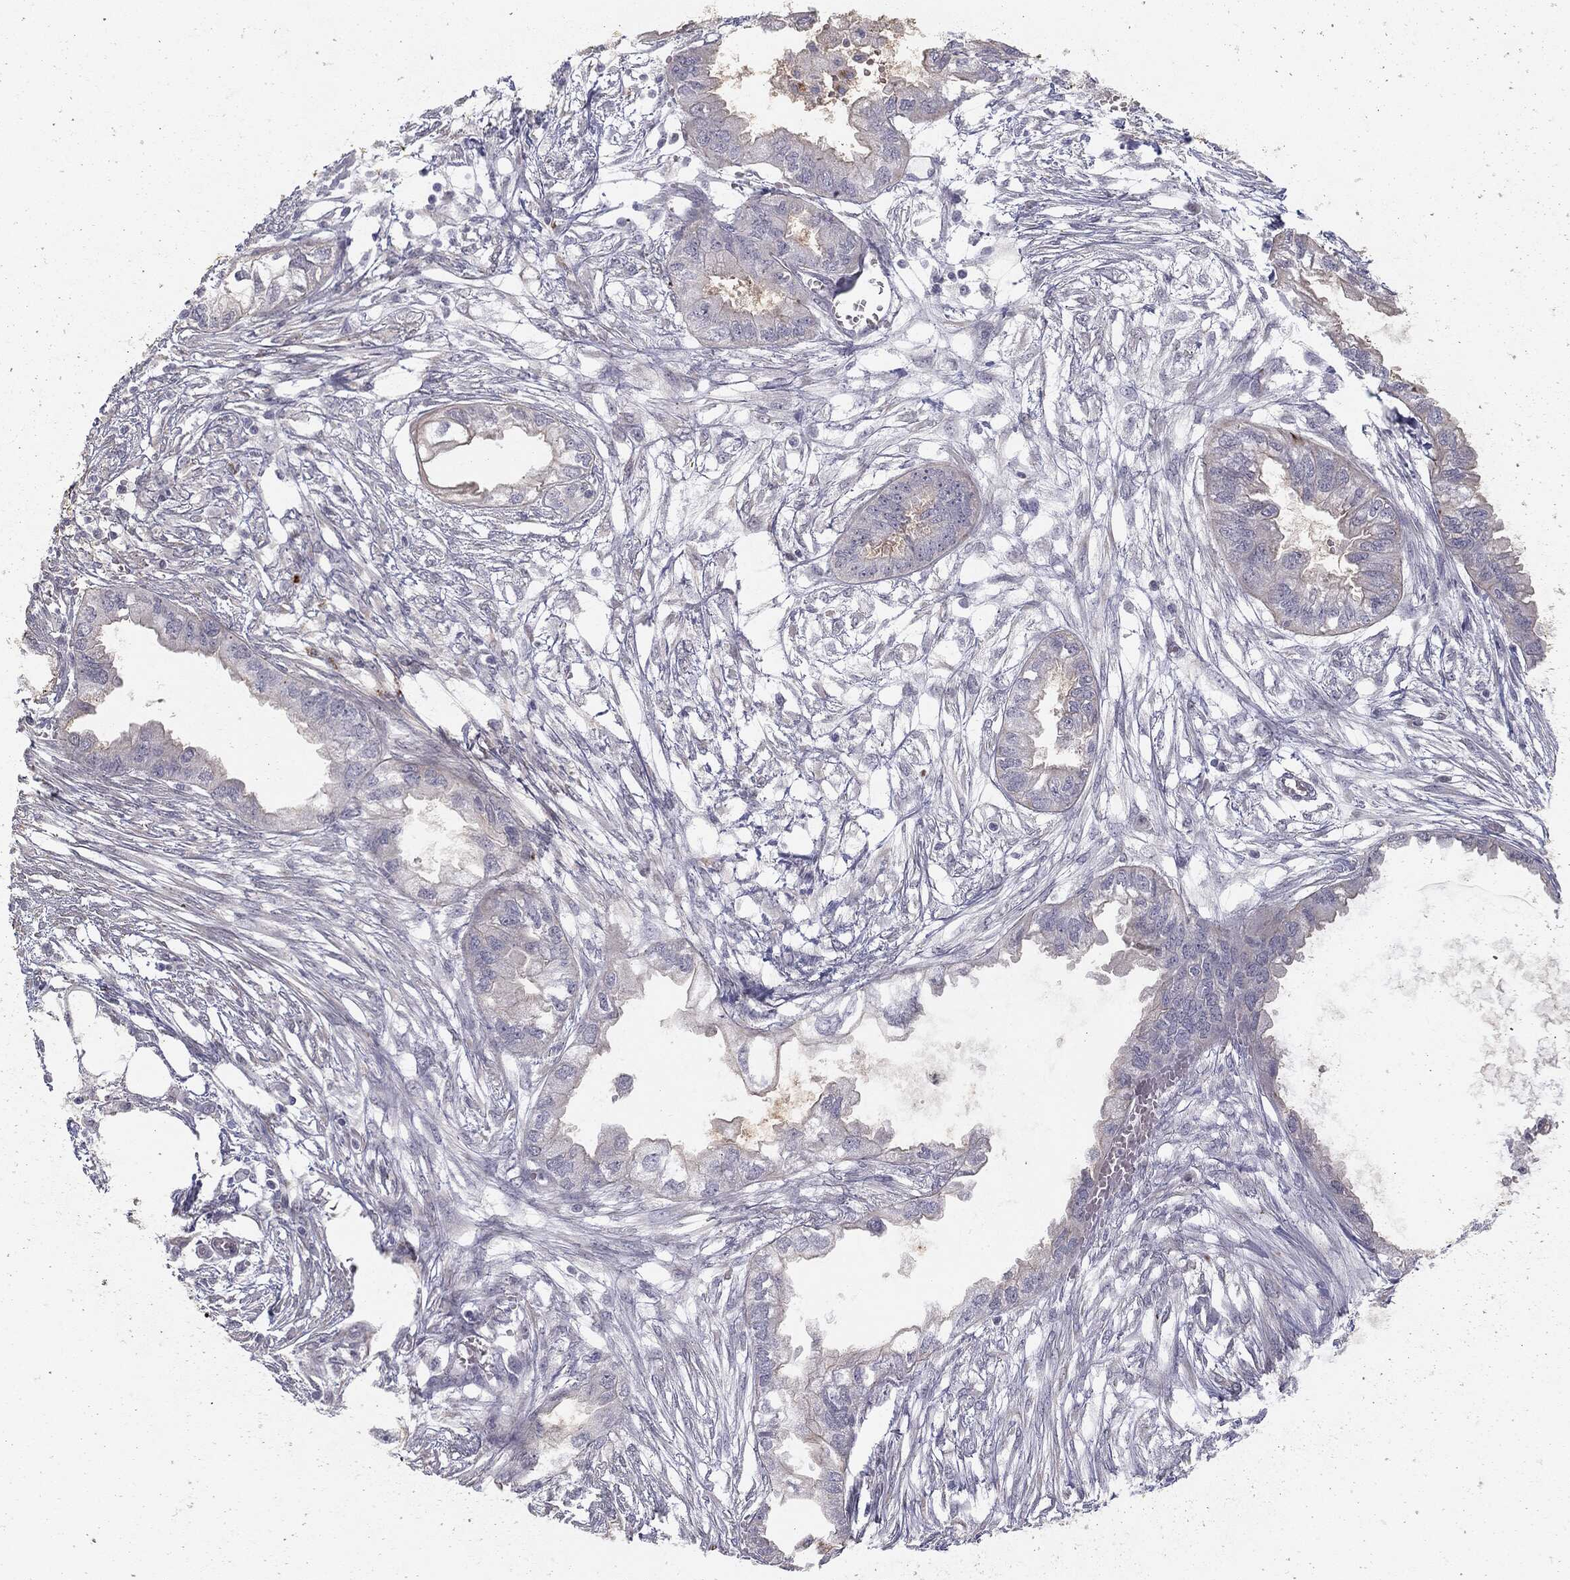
{"staining": {"intensity": "negative", "quantity": "none", "location": "none"}, "tissue": "endometrial cancer", "cell_type": "Tumor cells", "image_type": "cancer", "snomed": [{"axis": "morphology", "description": "Adenocarcinoma, NOS"}, {"axis": "morphology", "description": "Adenocarcinoma, metastatic, NOS"}, {"axis": "topography", "description": "Adipose tissue"}, {"axis": "topography", "description": "Endometrium"}], "caption": "Immunohistochemical staining of endometrial metastatic adenocarcinoma exhibits no significant positivity in tumor cells.", "gene": "MUC1", "patient": {"sex": "female", "age": 67}}